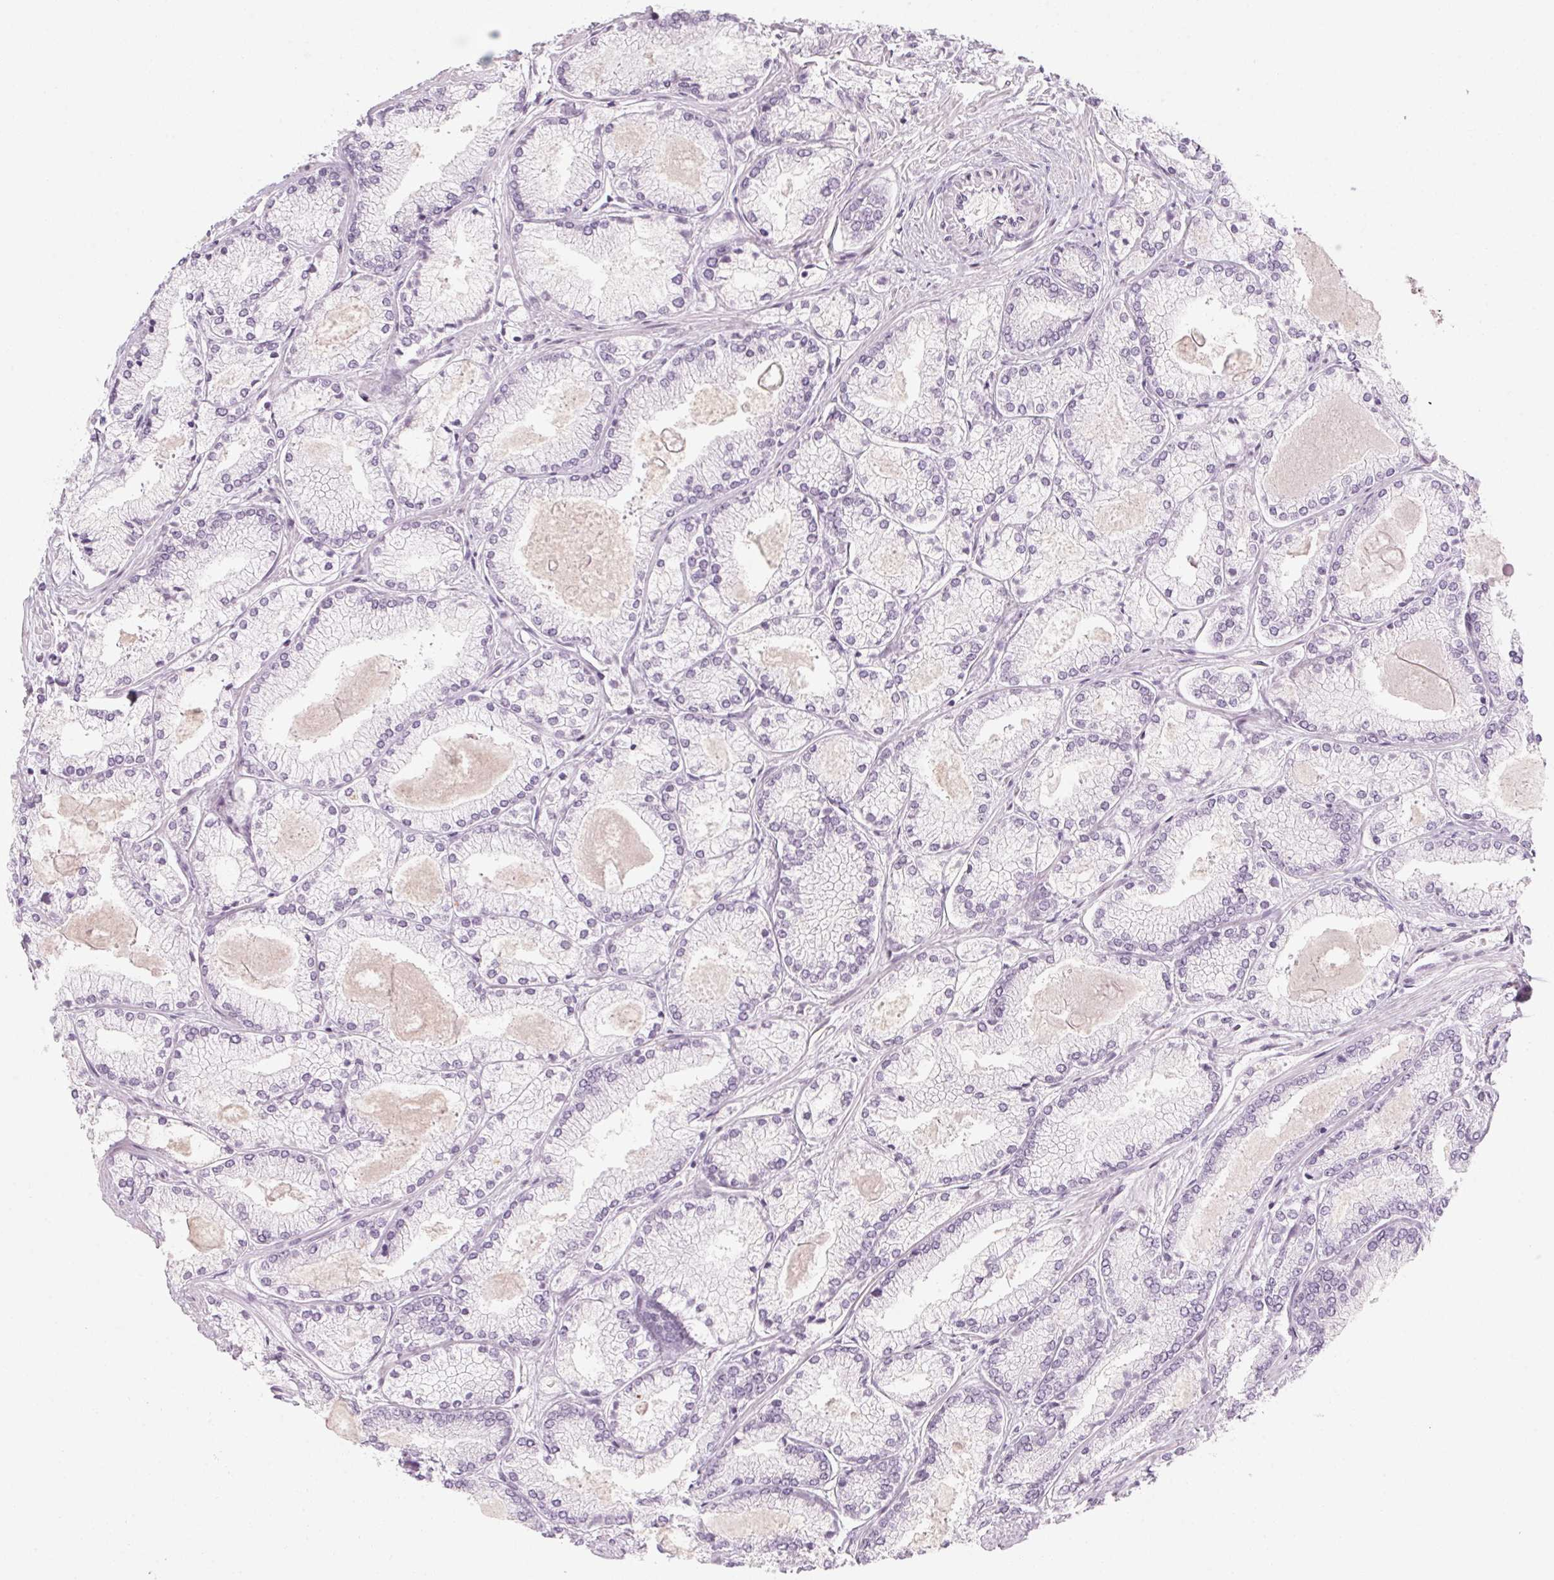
{"staining": {"intensity": "negative", "quantity": "none", "location": "none"}, "tissue": "prostate cancer", "cell_type": "Tumor cells", "image_type": "cancer", "snomed": [{"axis": "morphology", "description": "Adenocarcinoma, High grade"}, {"axis": "topography", "description": "Prostate"}], "caption": "Histopathology image shows no protein staining in tumor cells of adenocarcinoma (high-grade) (prostate) tissue. (DAB immunohistochemistry (IHC) visualized using brightfield microscopy, high magnification).", "gene": "KCNQ2", "patient": {"sex": "male", "age": 68}}